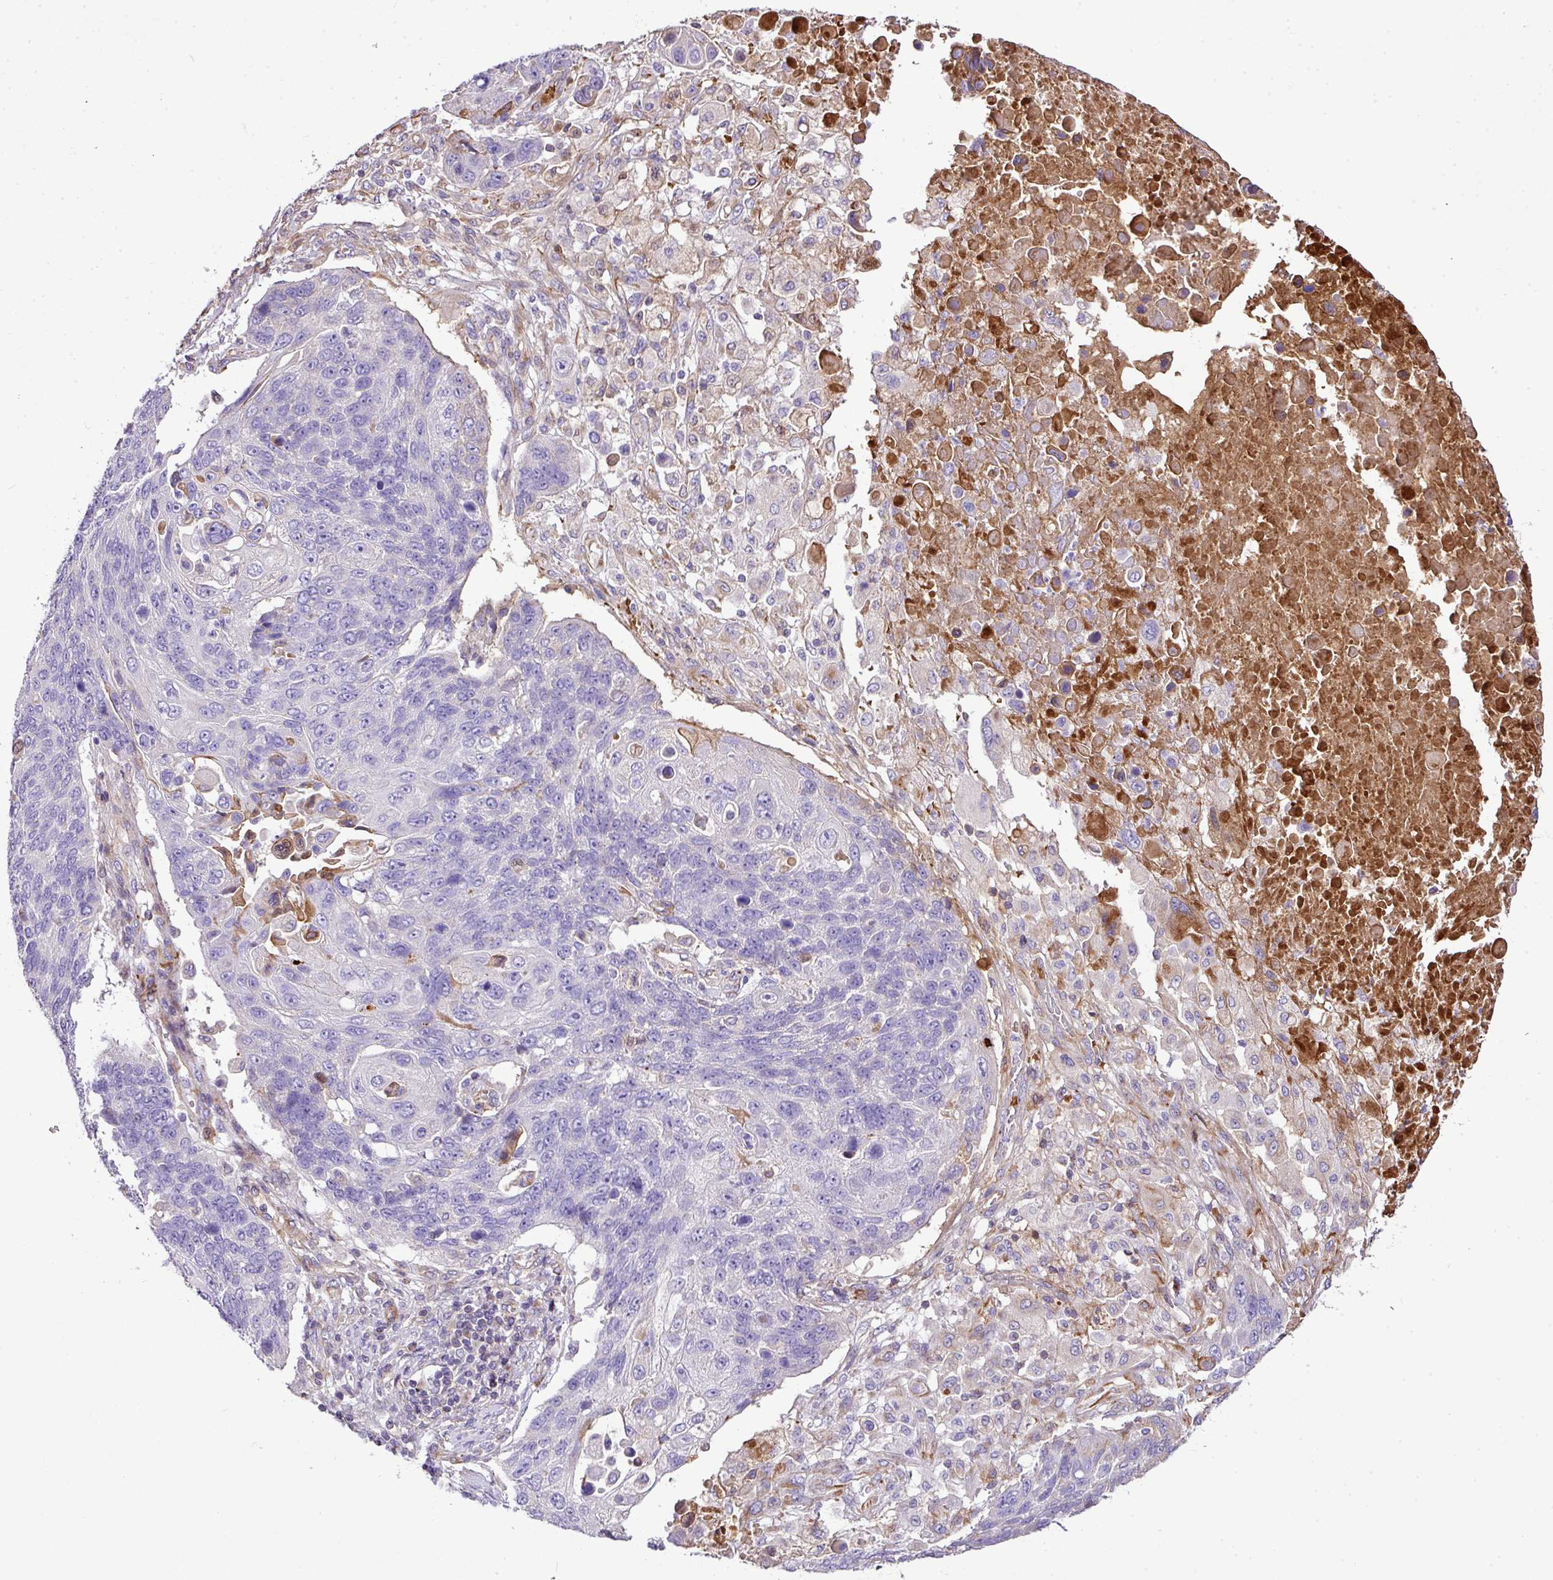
{"staining": {"intensity": "negative", "quantity": "none", "location": "none"}, "tissue": "lung cancer", "cell_type": "Tumor cells", "image_type": "cancer", "snomed": [{"axis": "morphology", "description": "Squamous cell carcinoma, NOS"}, {"axis": "topography", "description": "Lung"}], "caption": "Immunohistochemical staining of lung cancer (squamous cell carcinoma) exhibits no significant expression in tumor cells.", "gene": "CTXN2", "patient": {"sex": "male", "age": 66}}